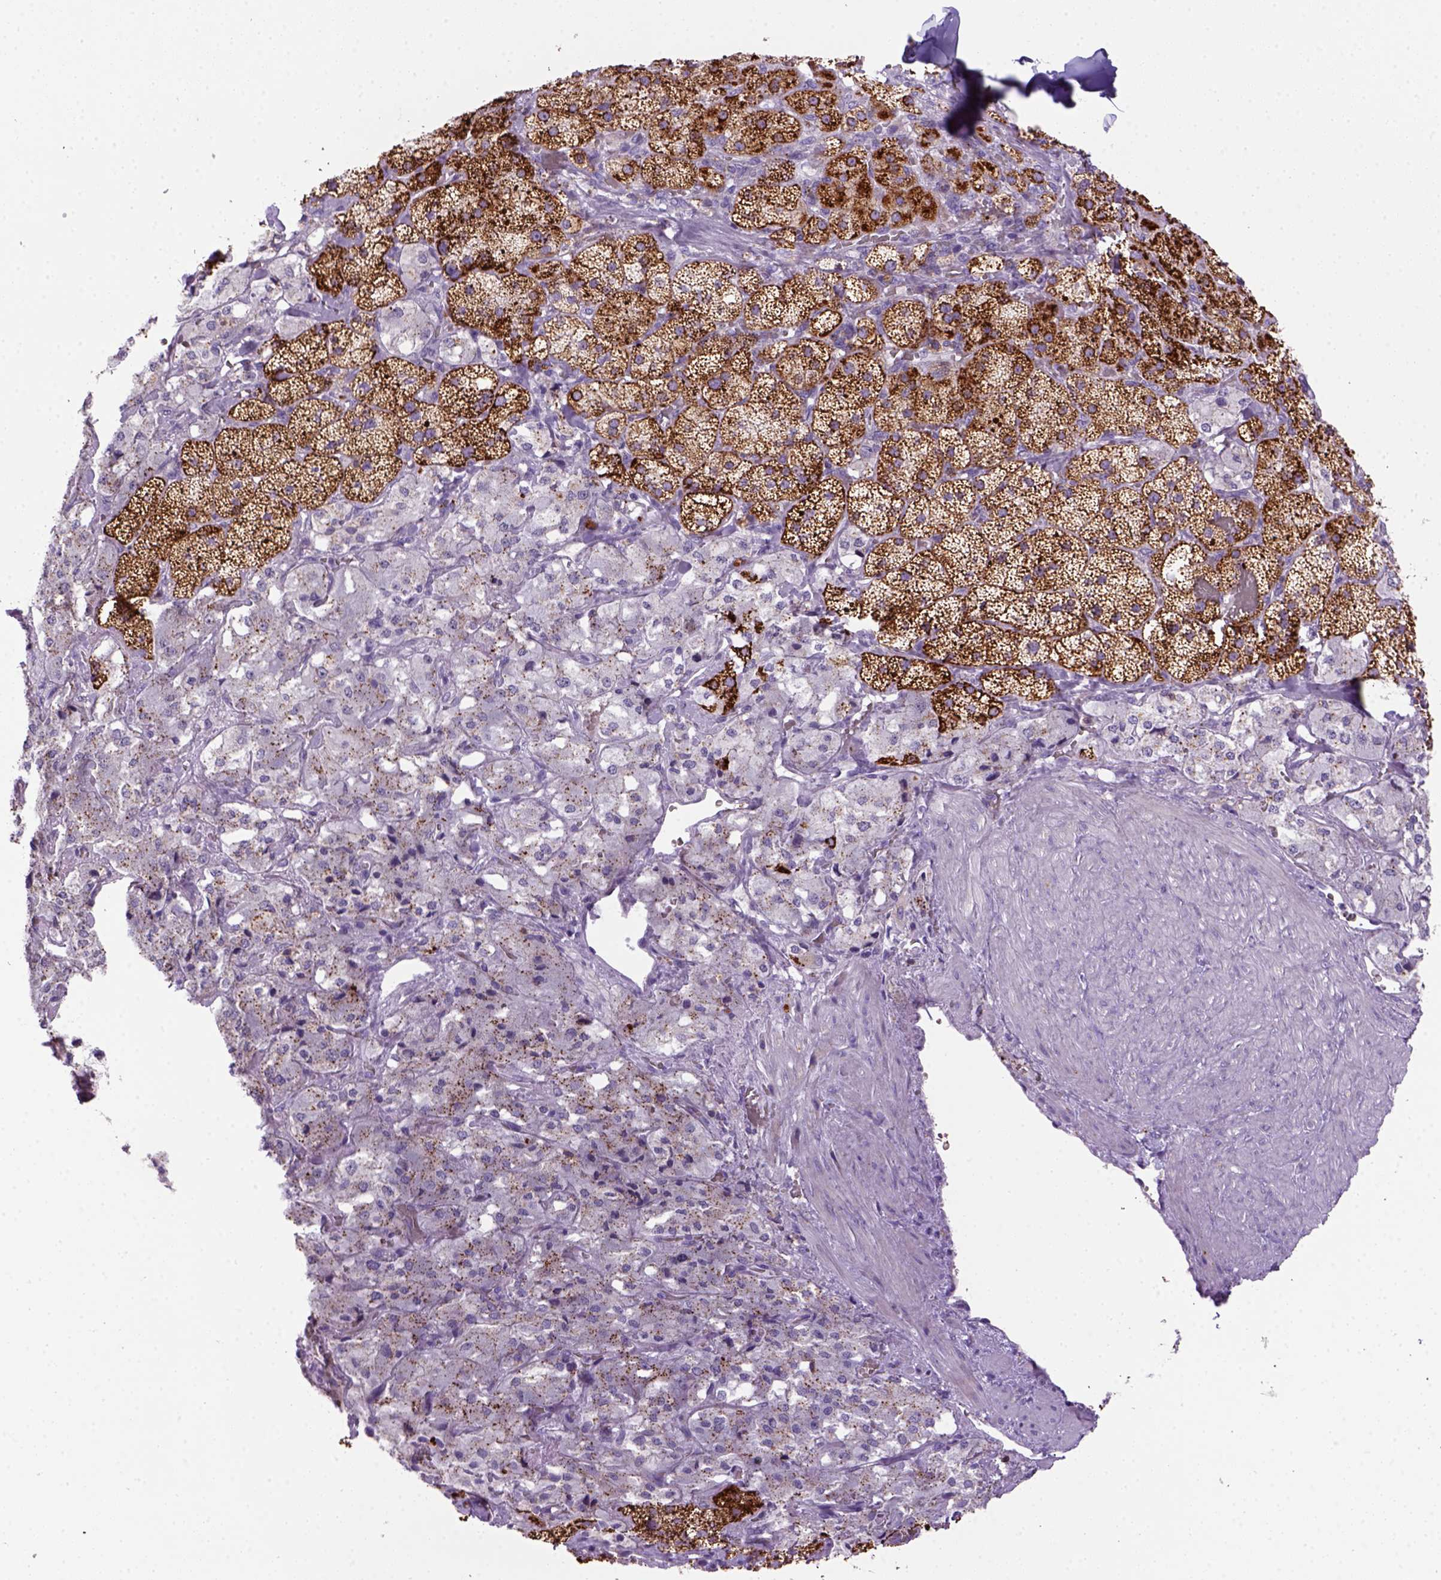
{"staining": {"intensity": "strong", "quantity": "25%-75%", "location": "cytoplasmic/membranous"}, "tissue": "adrenal gland", "cell_type": "Glandular cells", "image_type": "normal", "snomed": [{"axis": "morphology", "description": "Normal tissue, NOS"}, {"axis": "topography", "description": "Adrenal gland"}], "caption": "Normal adrenal gland reveals strong cytoplasmic/membranous staining in approximately 25%-75% of glandular cells, visualized by immunohistochemistry.", "gene": "CD3E", "patient": {"sex": "male", "age": 57}}